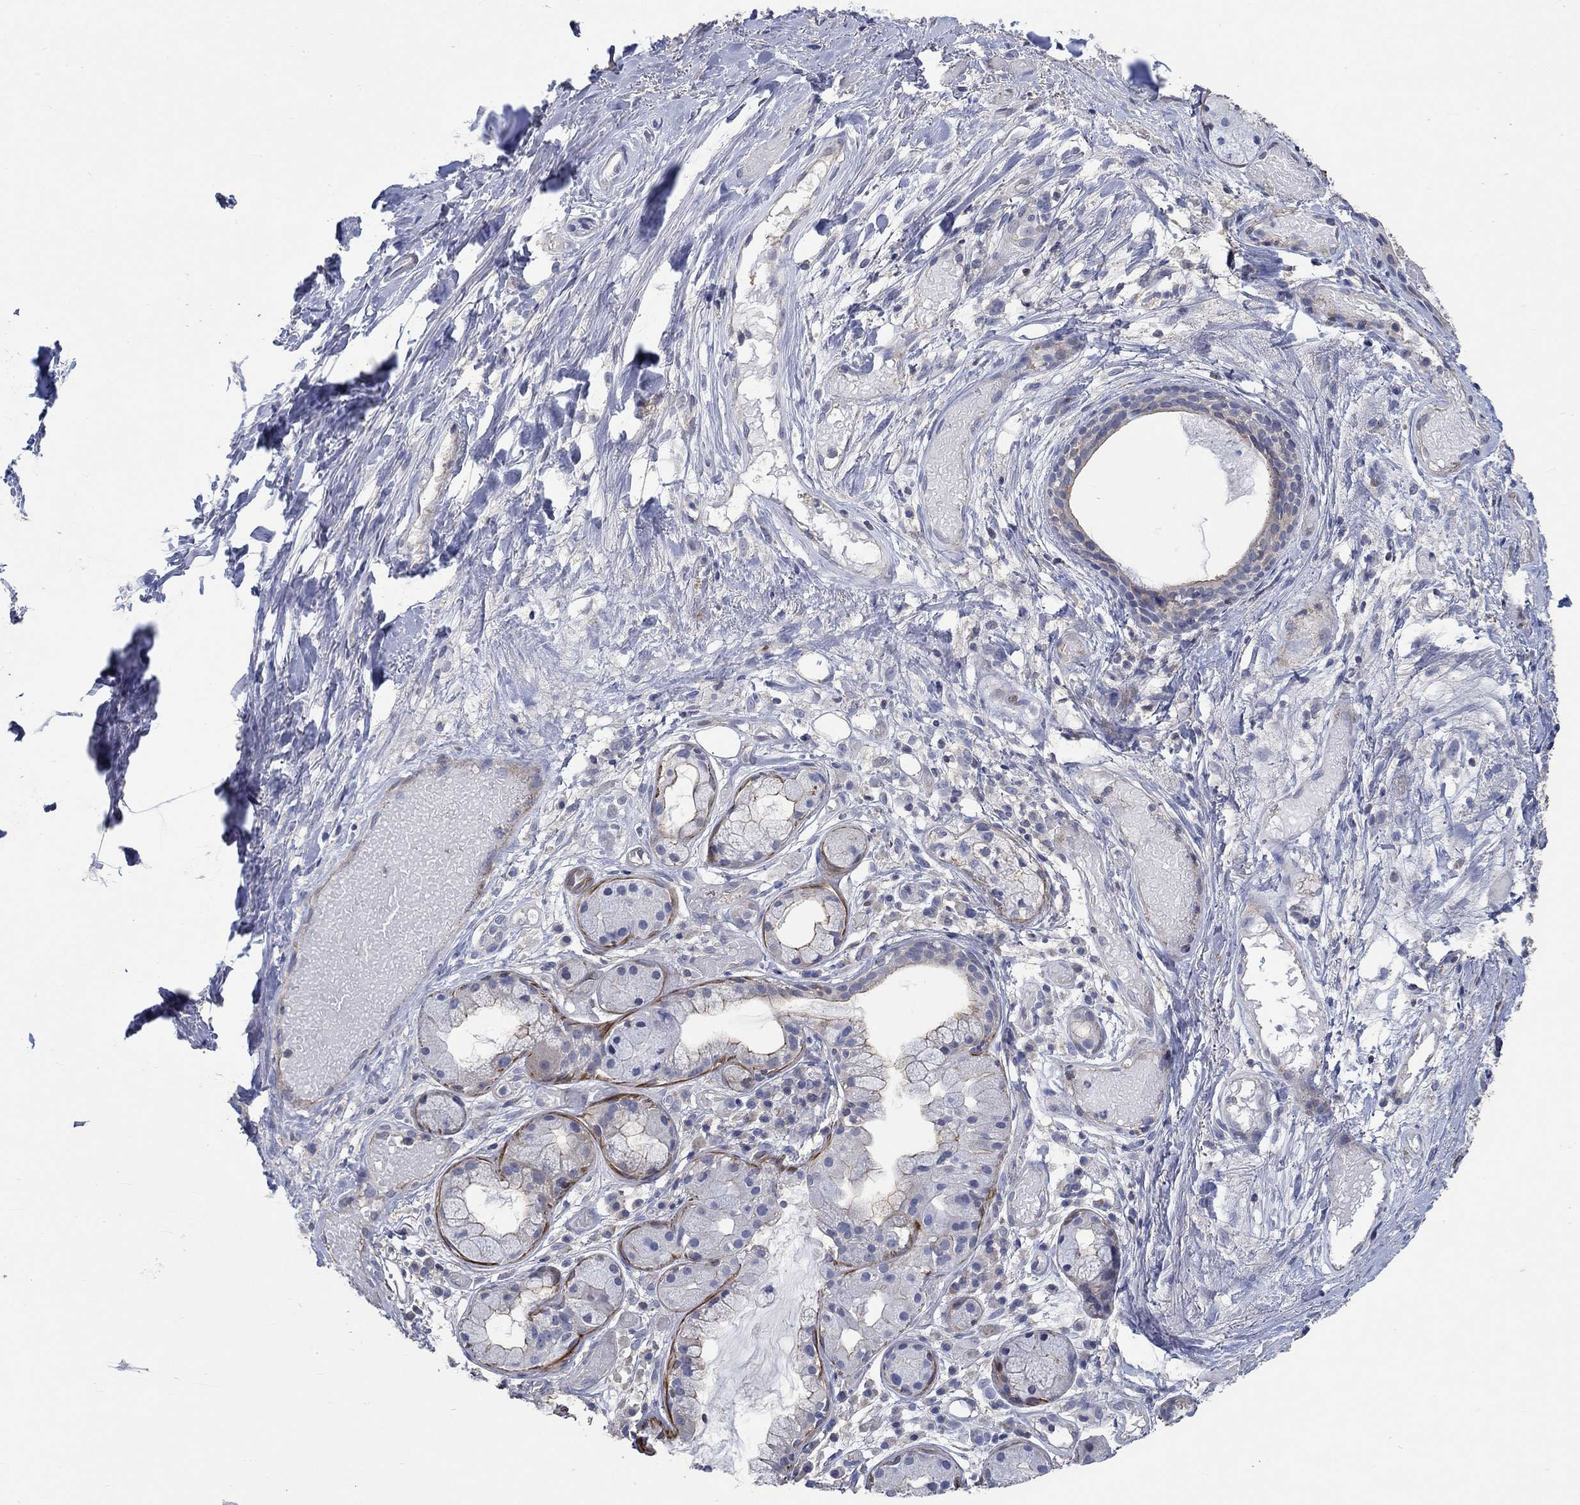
{"staining": {"intensity": "negative", "quantity": "none", "location": "none"}, "tissue": "adipose tissue", "cell_type": "Adipocytes", "image_type": "normal", "snomed": [{"axis": "morphology", "description": "Normal tissue, NOS"}, {"axis": "topography", "description": "Cartilage tissue"}], "caption": "The micrograph demonstrates no significant expression in adipocytes of adipose tissue. The staining is performed using DAB (3,3'-diaminobenzidine) brown chromogen with nuclei counter-stained in using hematoxylin.", "gene": "TNFAIP8L3", "patient": {"sex": "male", "age": 62}}